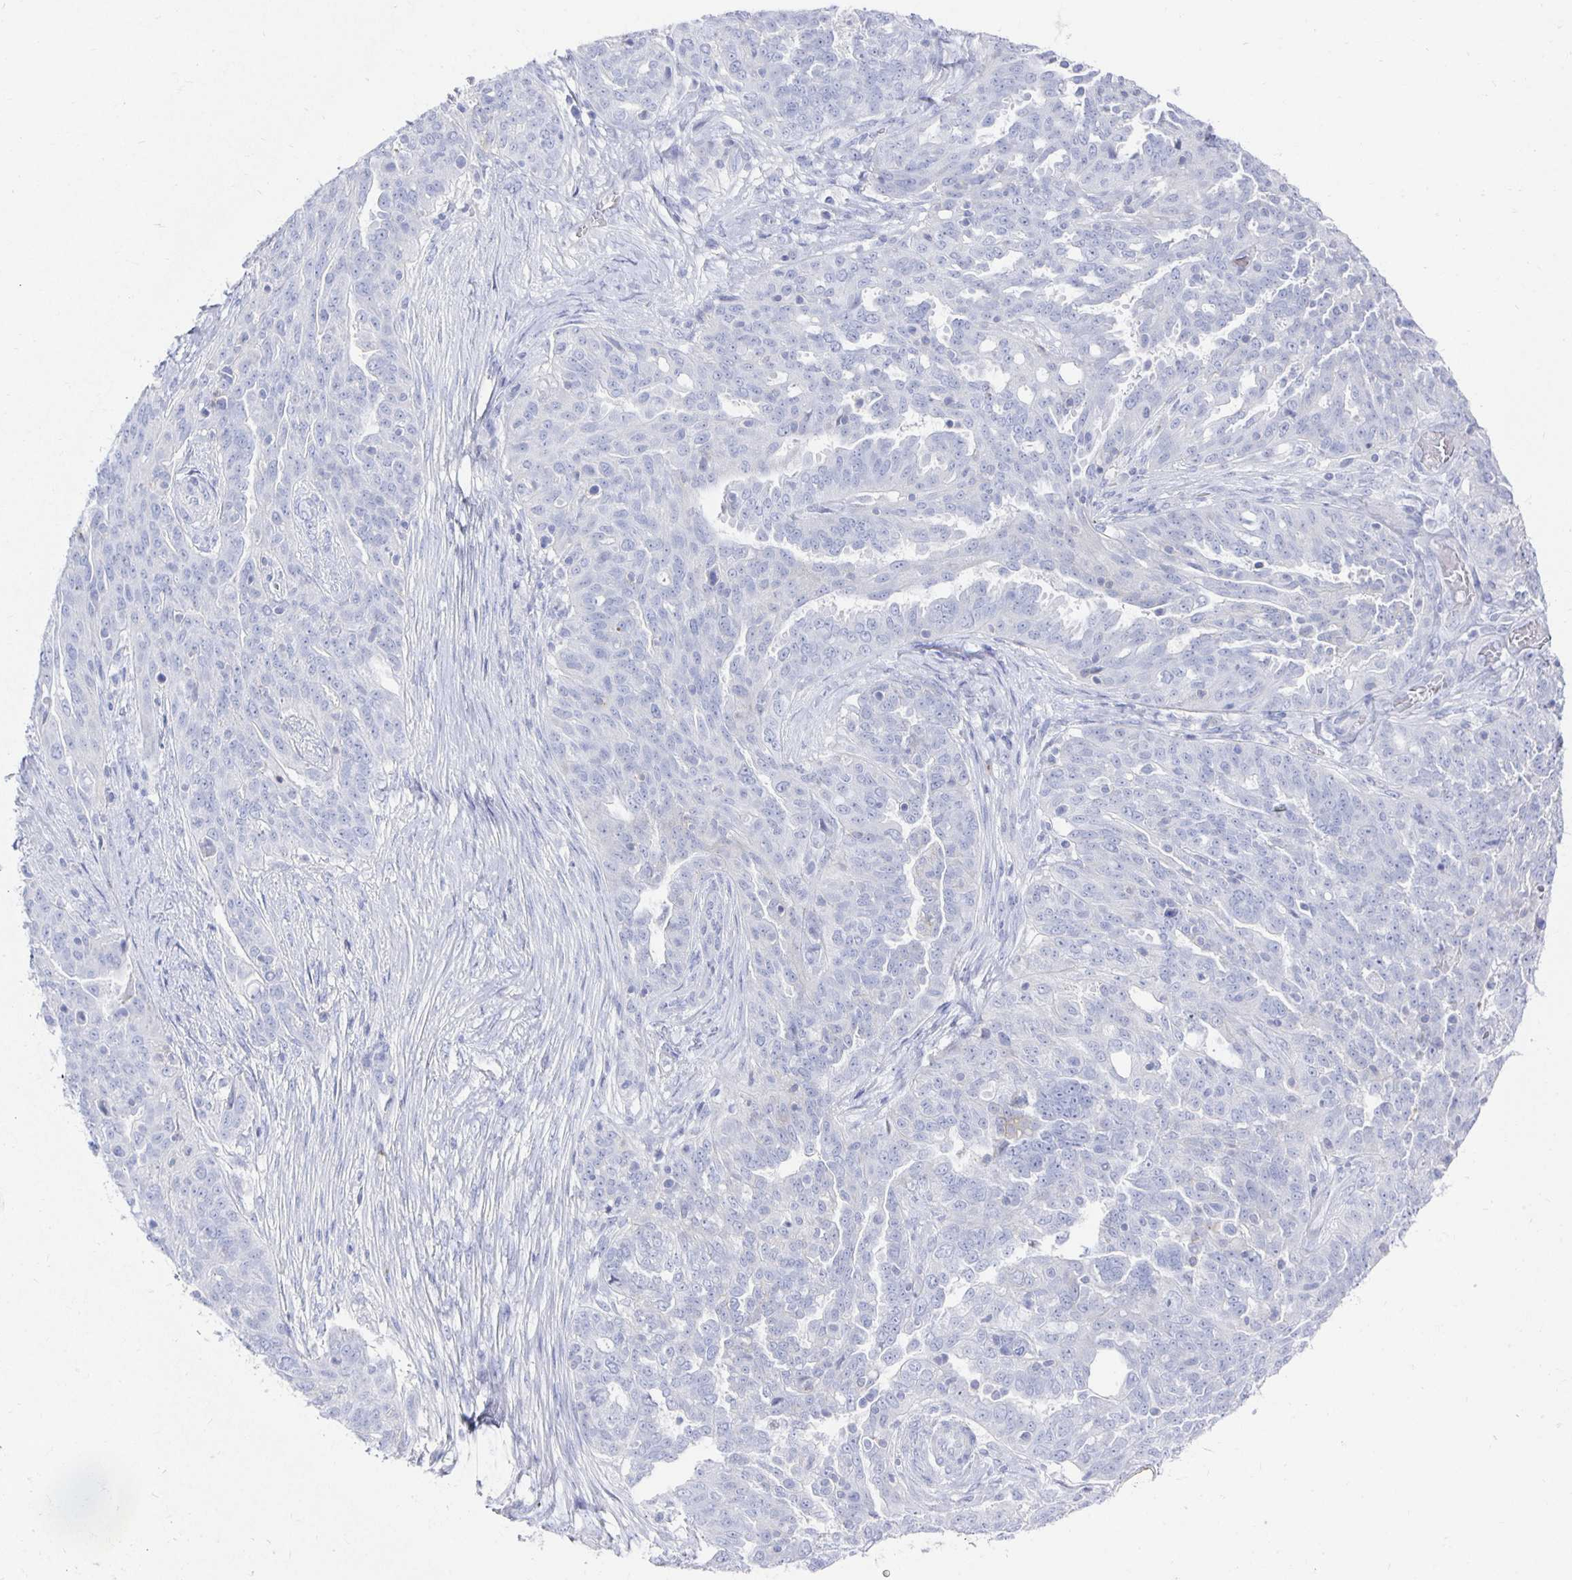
{"staining": {"intensity": "negative", "quantity": "none", "location": "none"}, "tissue": "ovarian cancer", "cell_type": "Tumor cells", "image_type": "cancer", "snomed": [{"axis": "morphology", "description": "Cystadenocarcinoma, serous, NOS"}, {"axis": "topography", "description": "Ovary"}], "caption": "Tumor cells are negative for protein expression in human ovarian serous cystadenocarcinoma.", "gene": "PRDM7", "patient": {"sex": "female", "age": 67}}